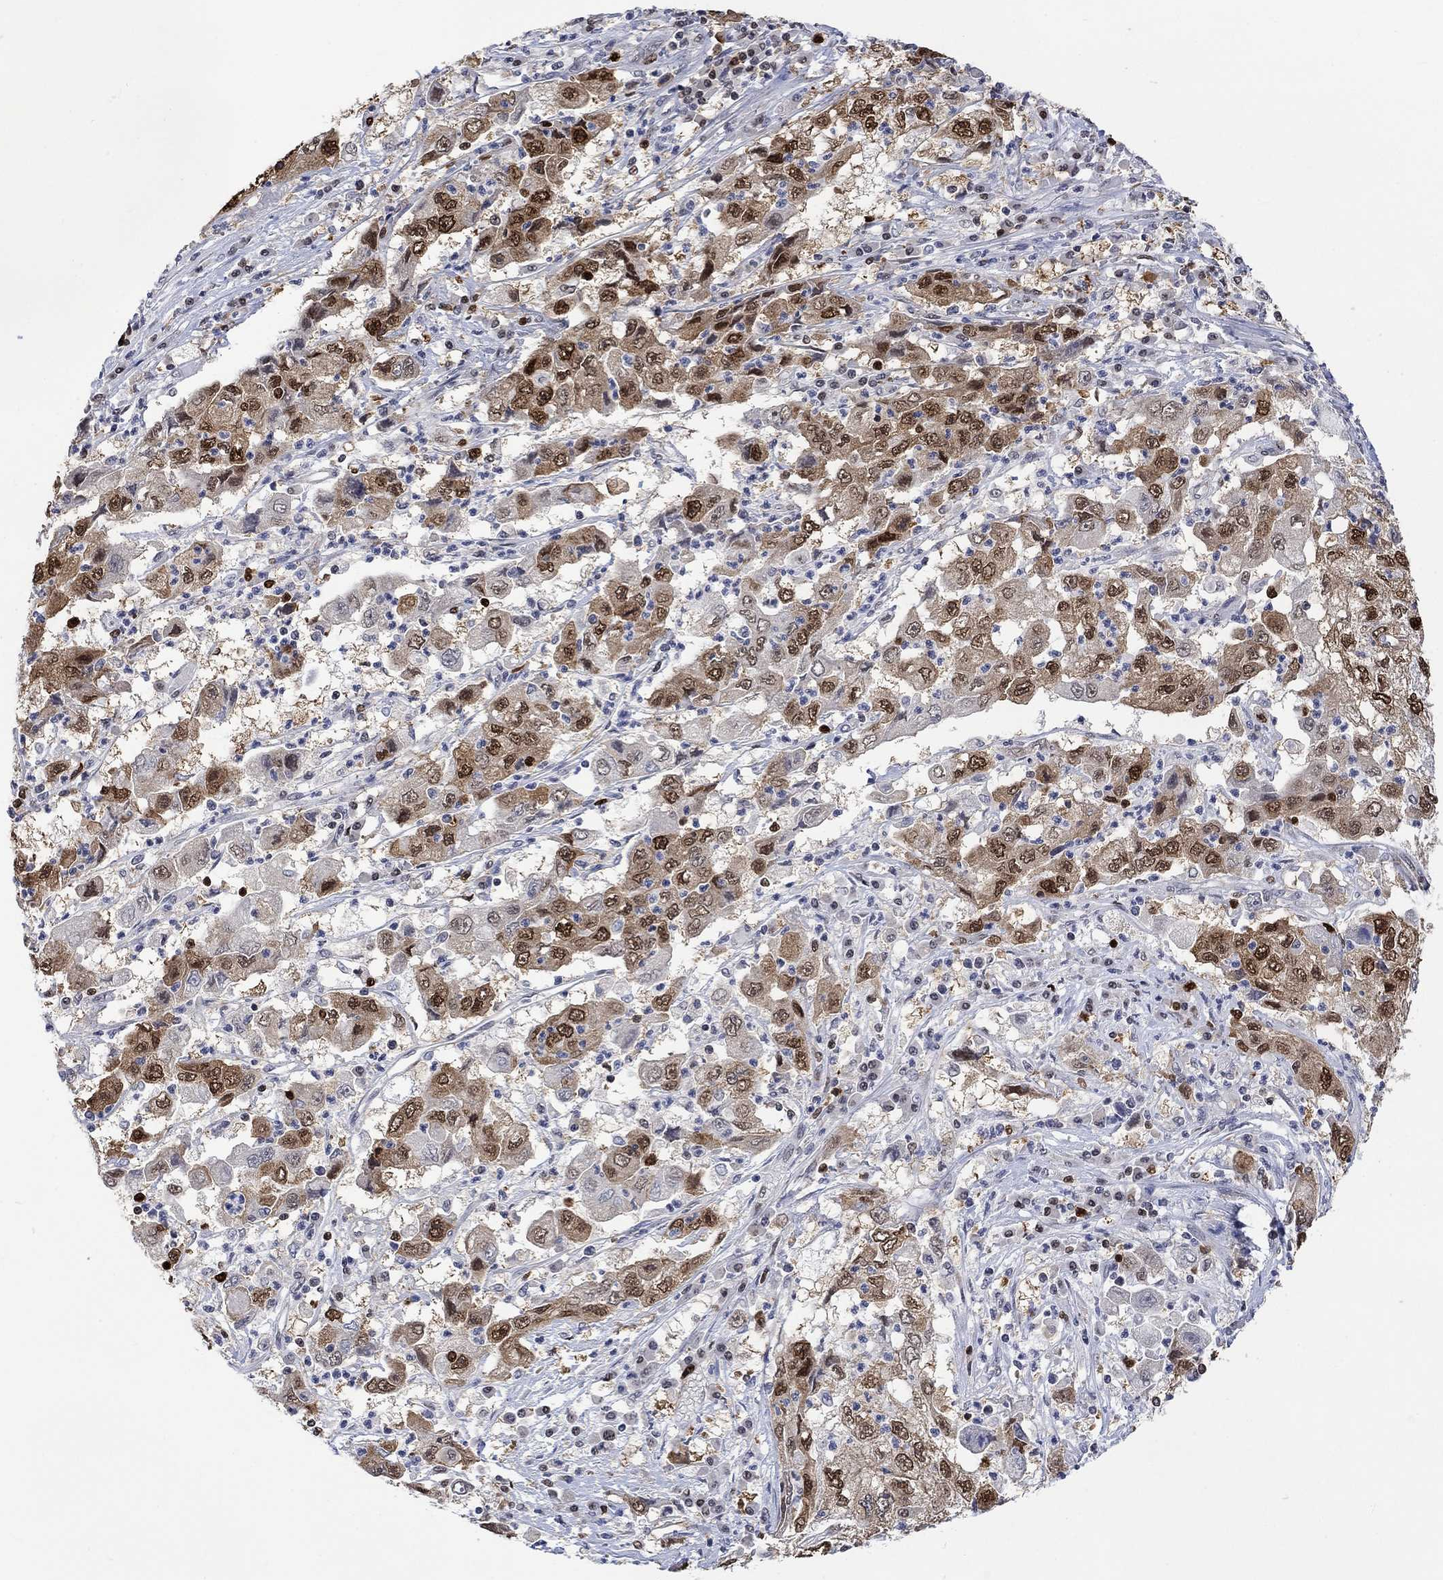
{"staining": {"intensity": "moderate", "quantity": ">75%", "location": "cytoplasmic/membranous,nuclear"}, "tissue": "cervical cancer", "cell_type": "Tumor cells", "image_type": "cancer", "snomed": [{"axis": "morphology", "description": "Squamous cell carcinoma, NOS"}, {"axis": "topography", "description": "Cervix"}], "caption": "Cervical cancer stained for a protein demonstrates moderate cytoplasmic/membranous and nuclear positivity in tumor cells.", "gene": "RAD54L2", "patient": {"sex": "female", "age": 36}}